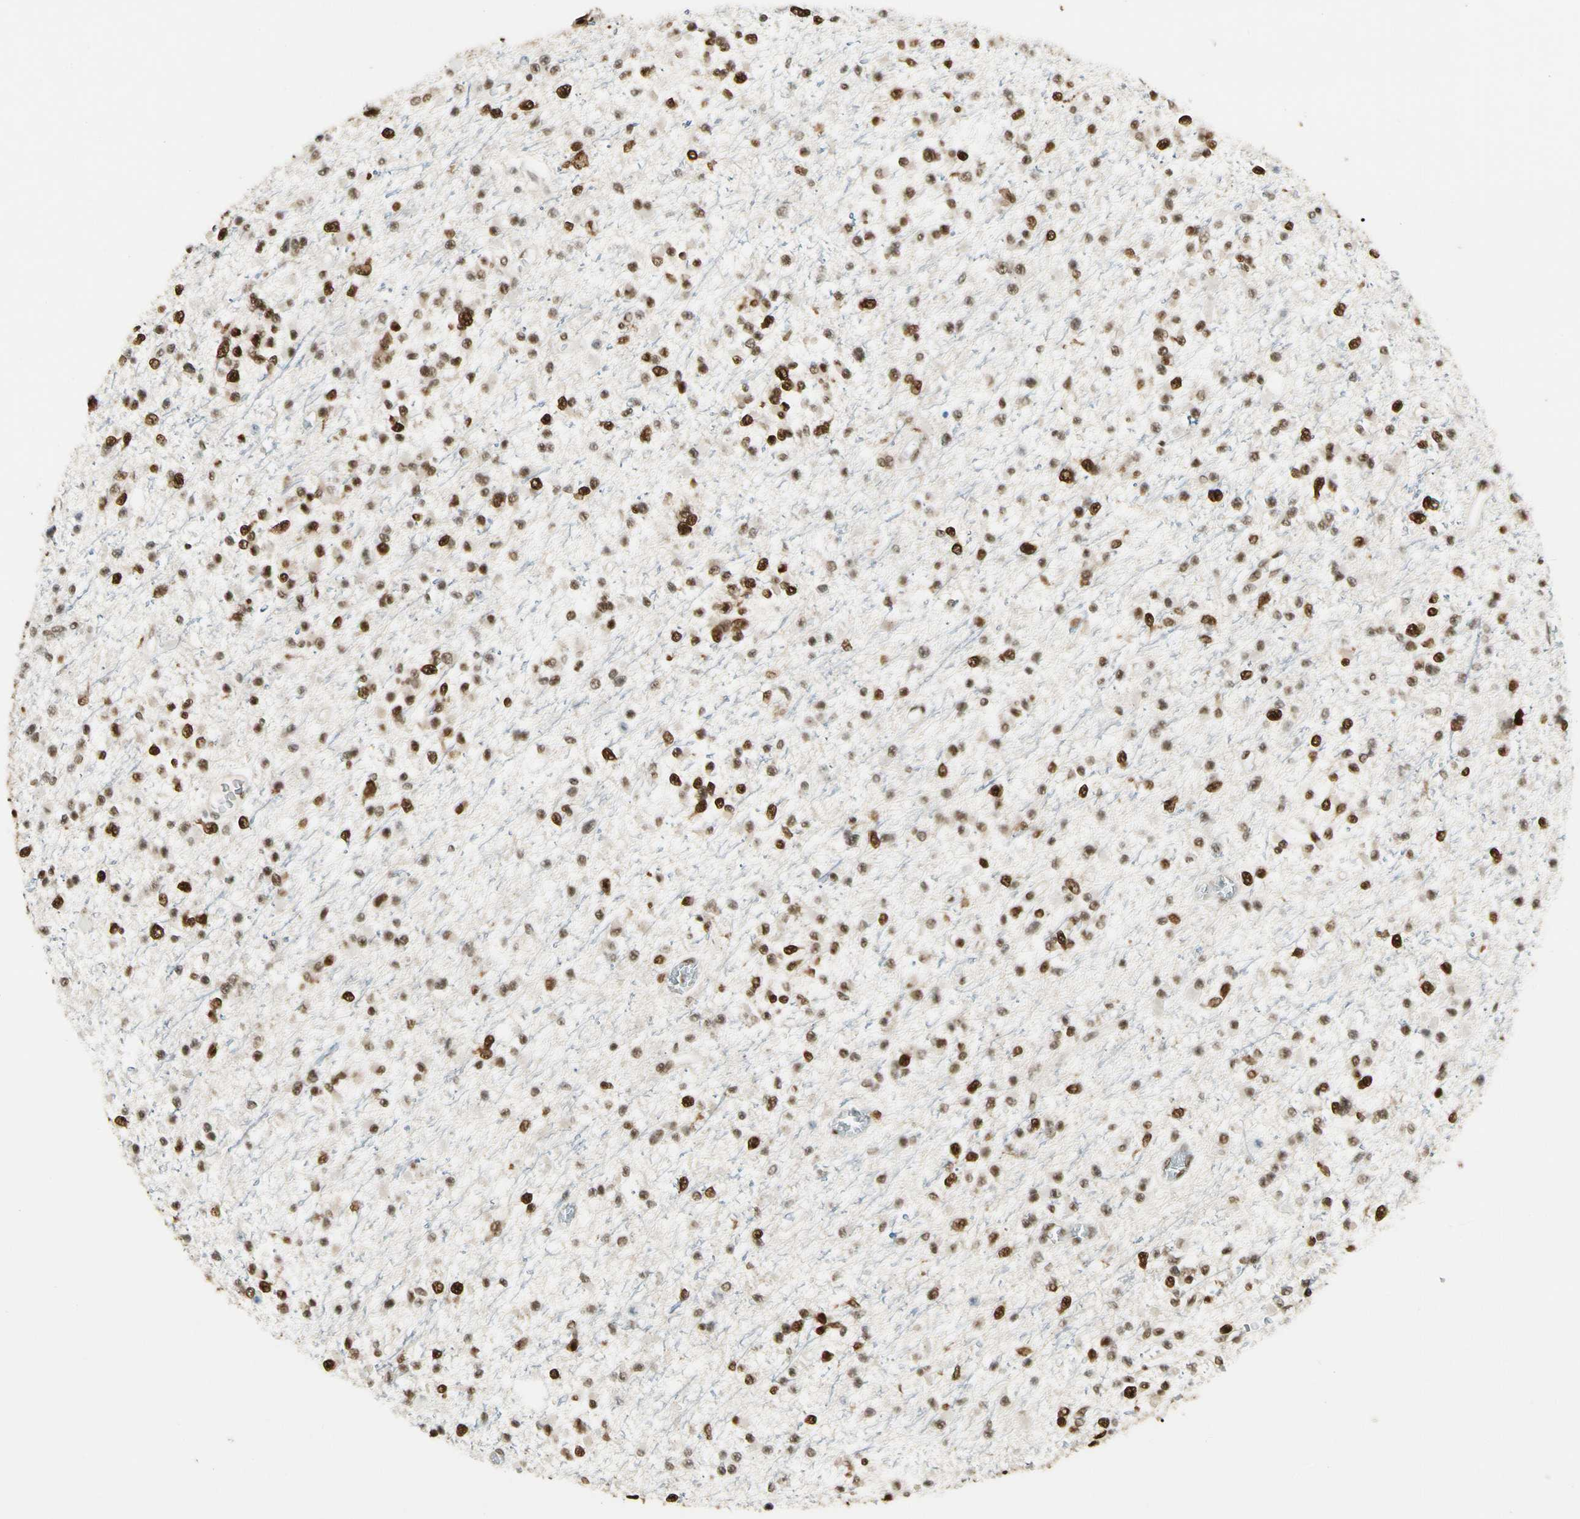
{"staining": {"intensity": "strong", "quantity": ">75%", "location": "nuclear"}, "tissue": "glioma", "cell_type": "Tumor cells", "image_type": "cancer", "snomed": [{"axis": "morphology", "description": "Glioma, malignant, Low grade"}, {"axis": "topography", "description": "Brain"}], "caption": "Human glioma stained with a protein marker demonstrates strong staining in tumor cells.", "gene": "FUS", "patient": {"sex": "female", "age": 22}}